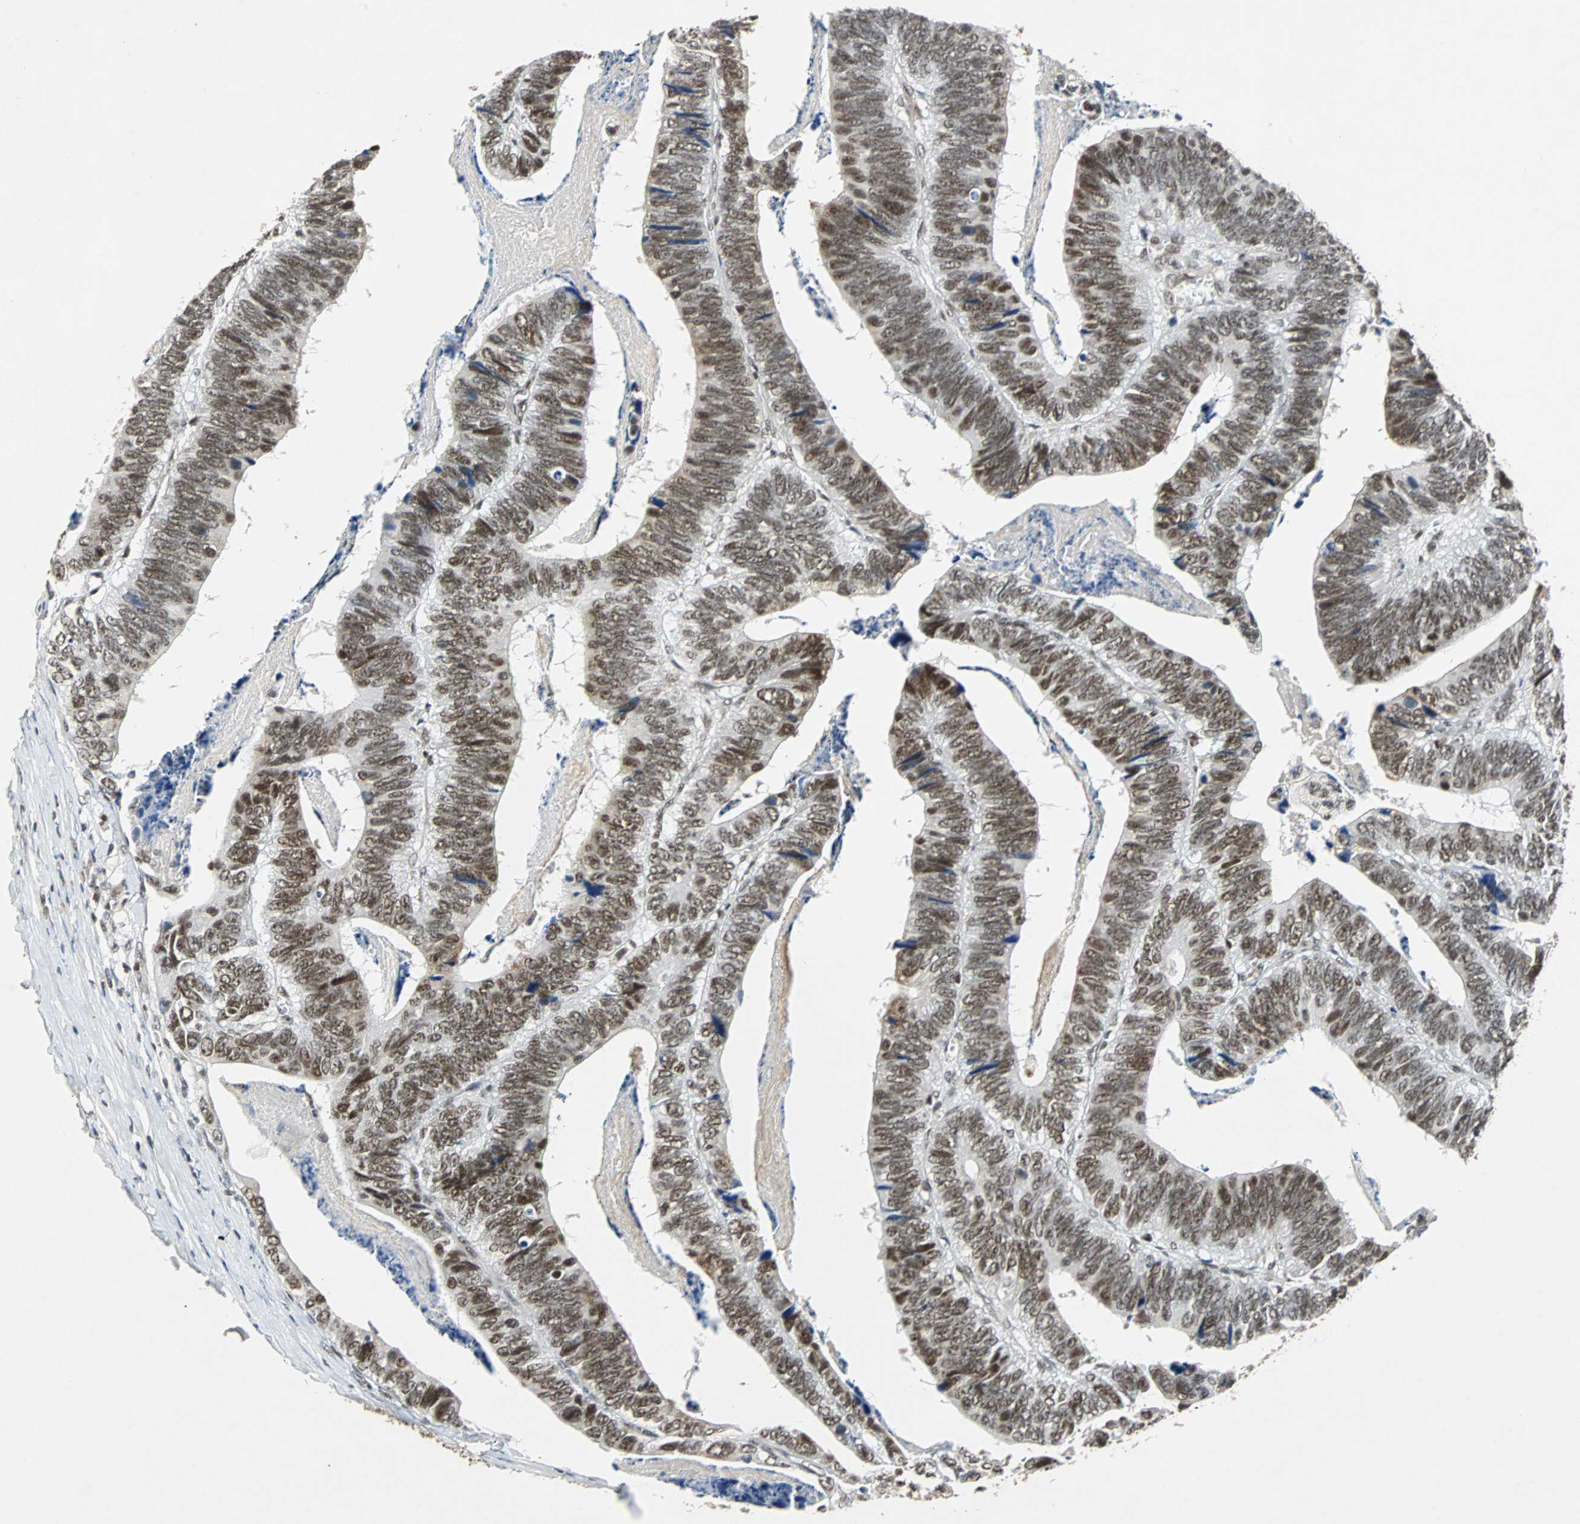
{"staining": {"intensity": "moderate", "quantity": ">75%", "location": "nuclear"}, "tissue": "colorectal cancer", "cell_type": "Tumor cells", "image_type": "cancer", "snomed": [{"axis": "morphology", "description": "Adenocarcinoma, NOS"}, {"axis": "topography", "description": "Colon"}], "caption": "Brown immunohistochemical staining in human adenocarcinoma (colorectal) exhibits moderate nuclear staining in approximately >75% of tumor cells. (brown staining indicates protein expression, while blue staining denotes nuclei).", "gene": "TAF5", "patient": {"sex": "male", "age": 72}}